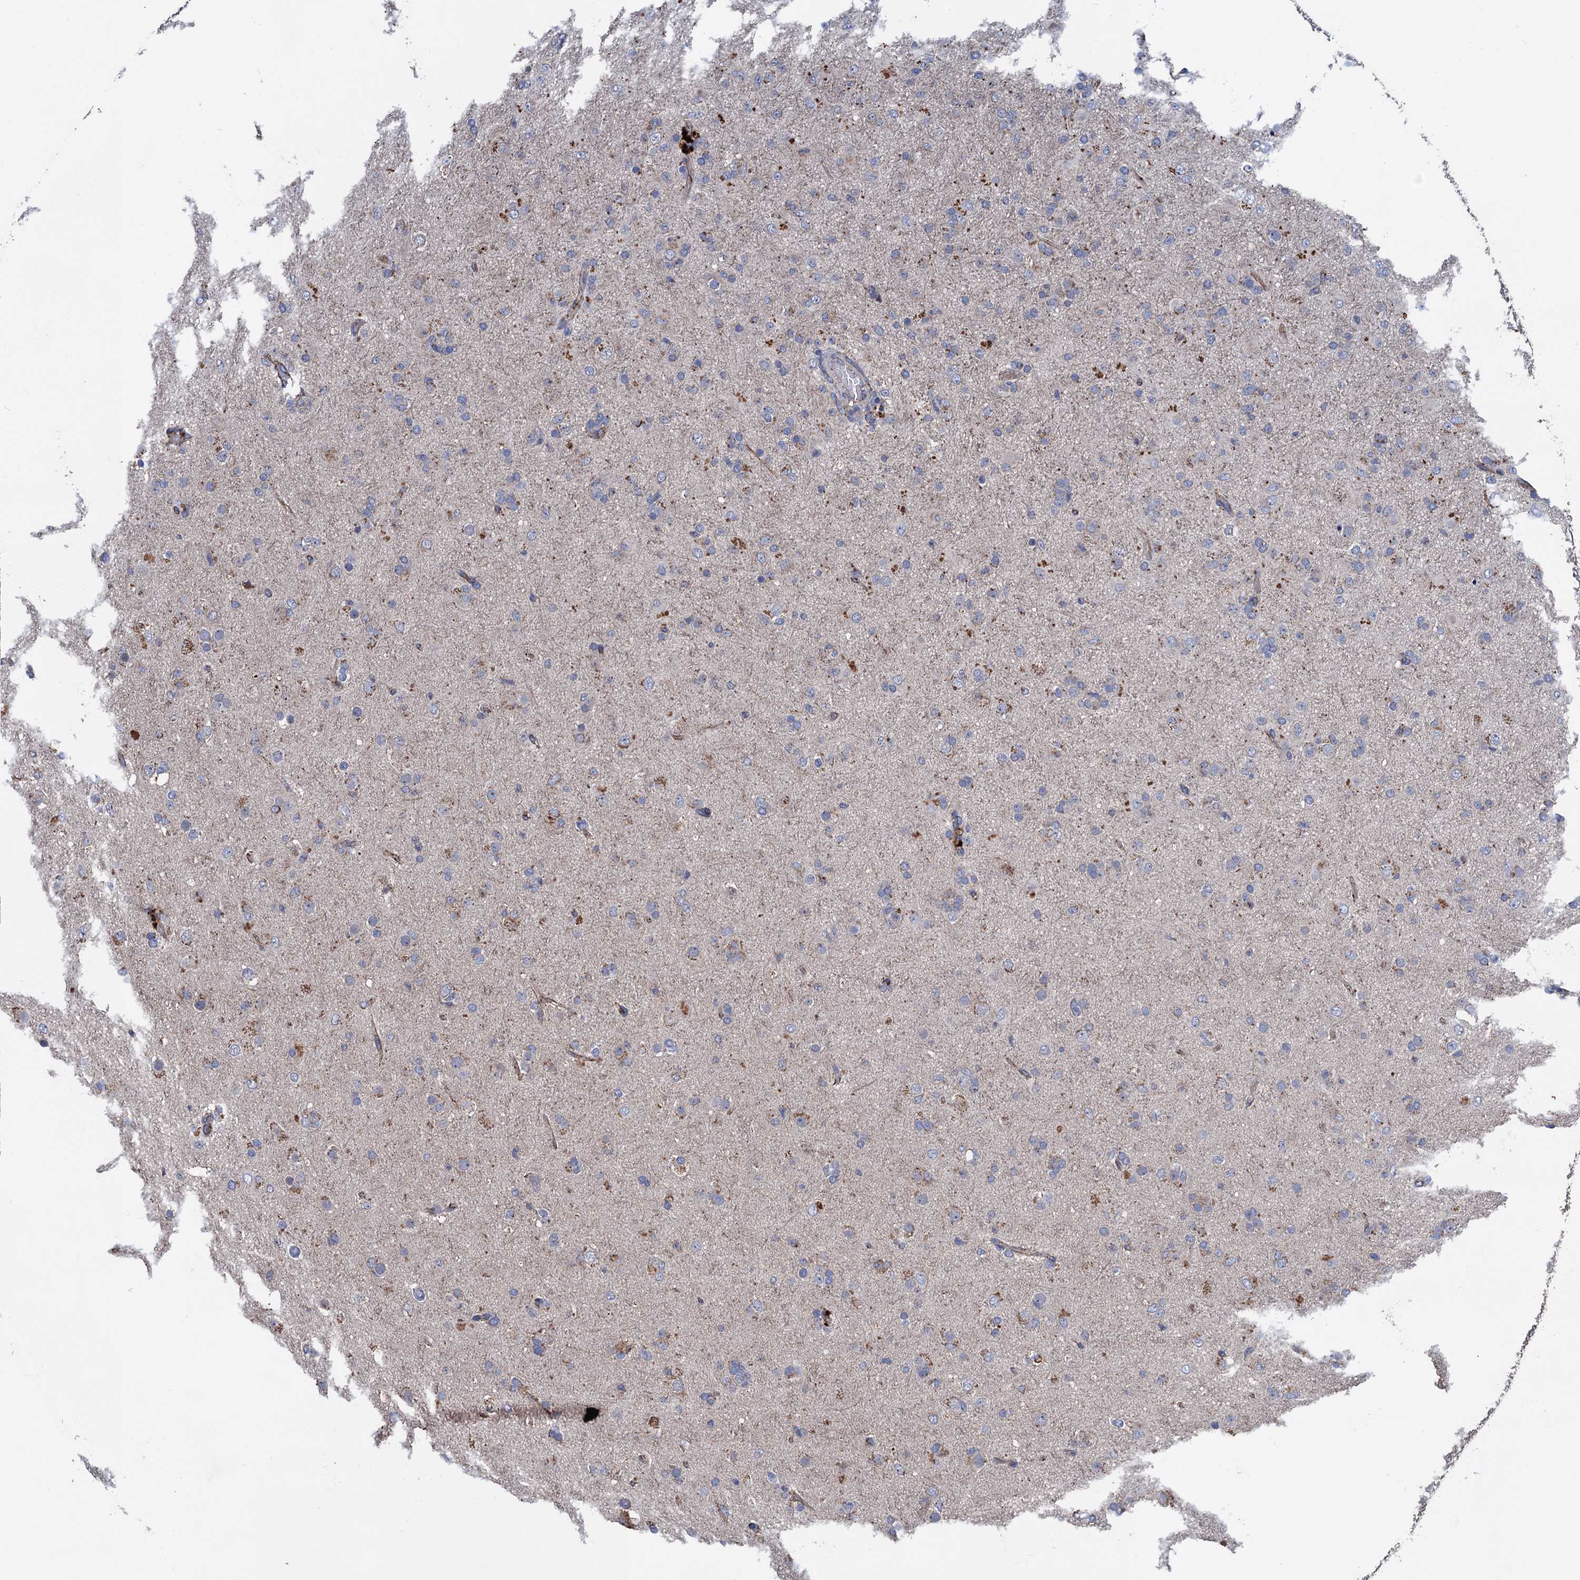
{"staining": {"intensity": "weak", "quantity": "<25%", "location": "cytoplasmic/membranous"}, "tissue": "glioma", "cell_type": "Tumor cells", "image_type": "cancer", "snomed": [{"axis": "morphology", "description": "Glioma, malignant, Low grade"}, {"axis": "topography", "description": "Brain"}], "caption": "This is an IHC image of human malignant glioma (low-grade). There is no positivity in tumor cells.", "gene": "DGLUCY", "patient": {"sex": "male", "age": 65}}